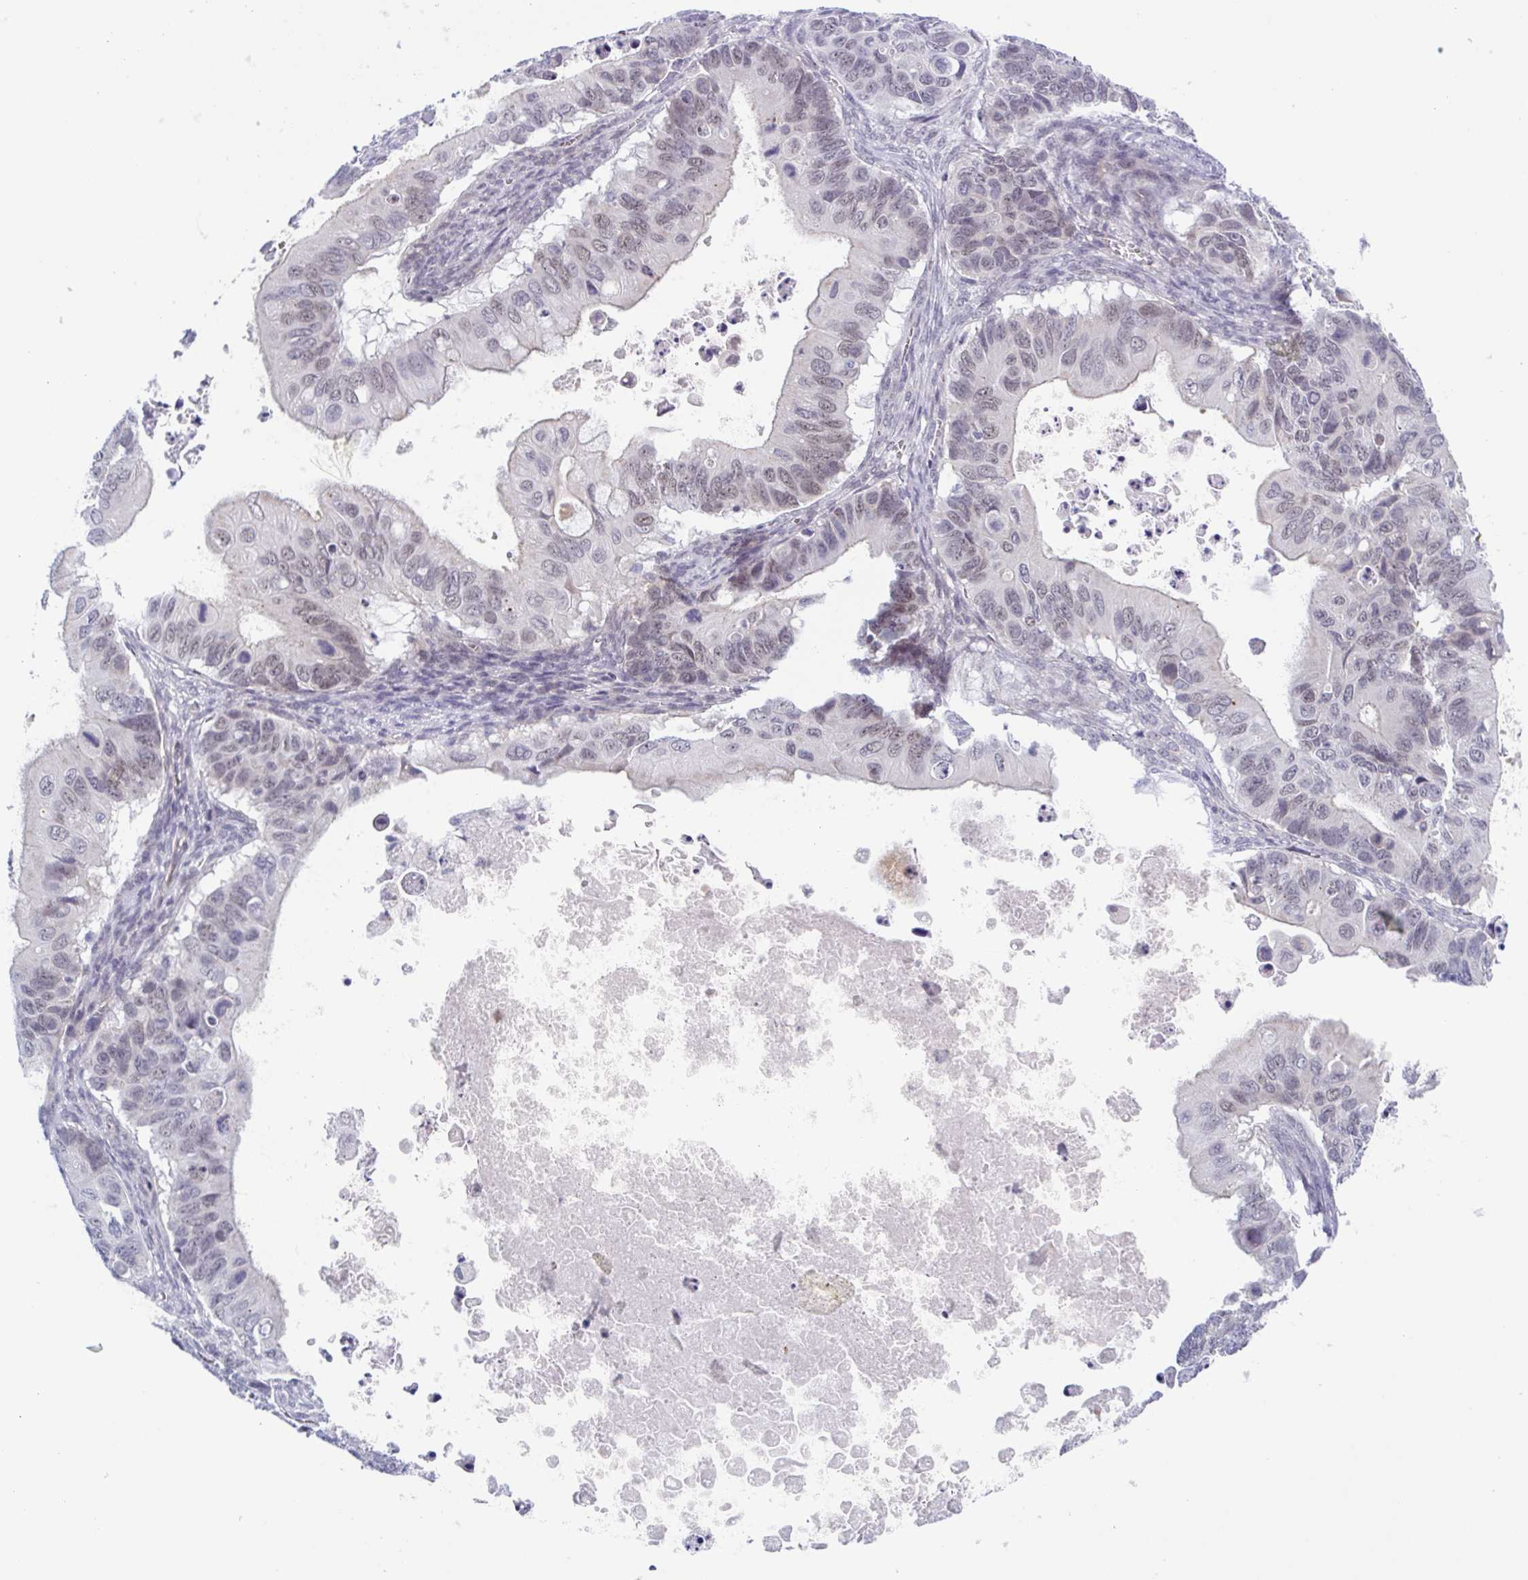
{"staining": {"intensity": "weak", "quantity": "<25%", "location": "nuclear"}, "tissue": "ovarian cancer", "cell_type": "Tumor cells", "image_type": "cancer", "snomed": [{"axis": "morphology", "description": "Cystadenocarcinoma, mucinous, NOS"}, {"axis": "topography", "description": "Ovary"}], "caption": "This is an IHC histopathology image of human ovarian mucinous cystadenocarcinoma. There is no staining in tumor cells.", "gene": "ZFP64", "patient": {"sex": "female", "age": 64}}